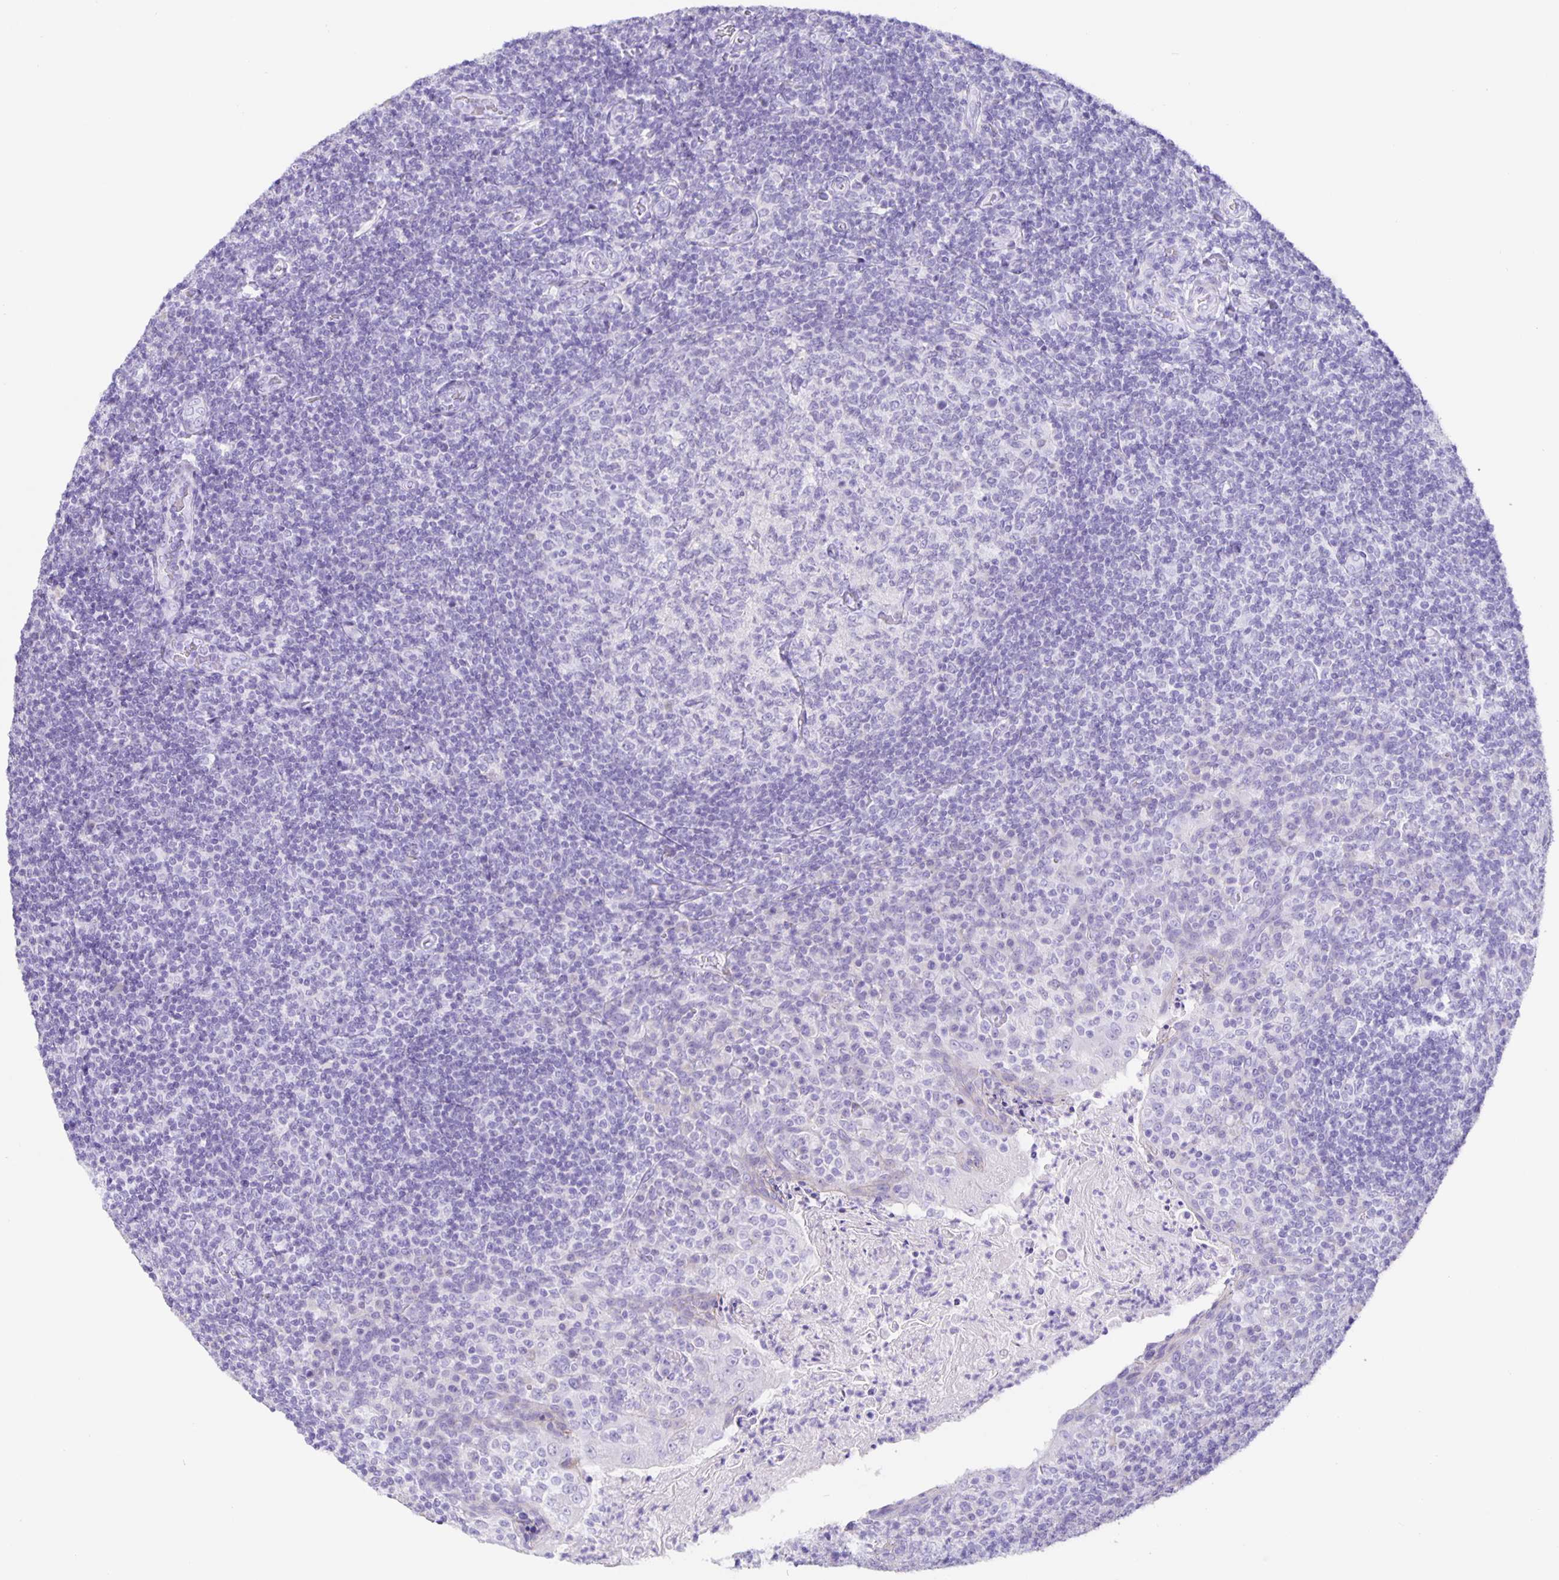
{"staining": {"intensity": "negative", "quantity": "none", "location": "none"}, "tissue": "tonsil", "cell_type": "Germinal center cells", "image_type": "normal", "snomed": [{"axis": "morphology", "description": "Normal tissue, NOS"}, {"axis": "topography", "description": "Tonsil"}], "caption": "The histopathology image shows no staining of germinal center cells in unremarkable tonsil. (DAB (3,3'-diaminobenzidine) immunohistochemistry visualized using brightfield microscopy, high magnification).", "gene": "GUCA2A", "patient": {"sex": "female", "age": 10}}